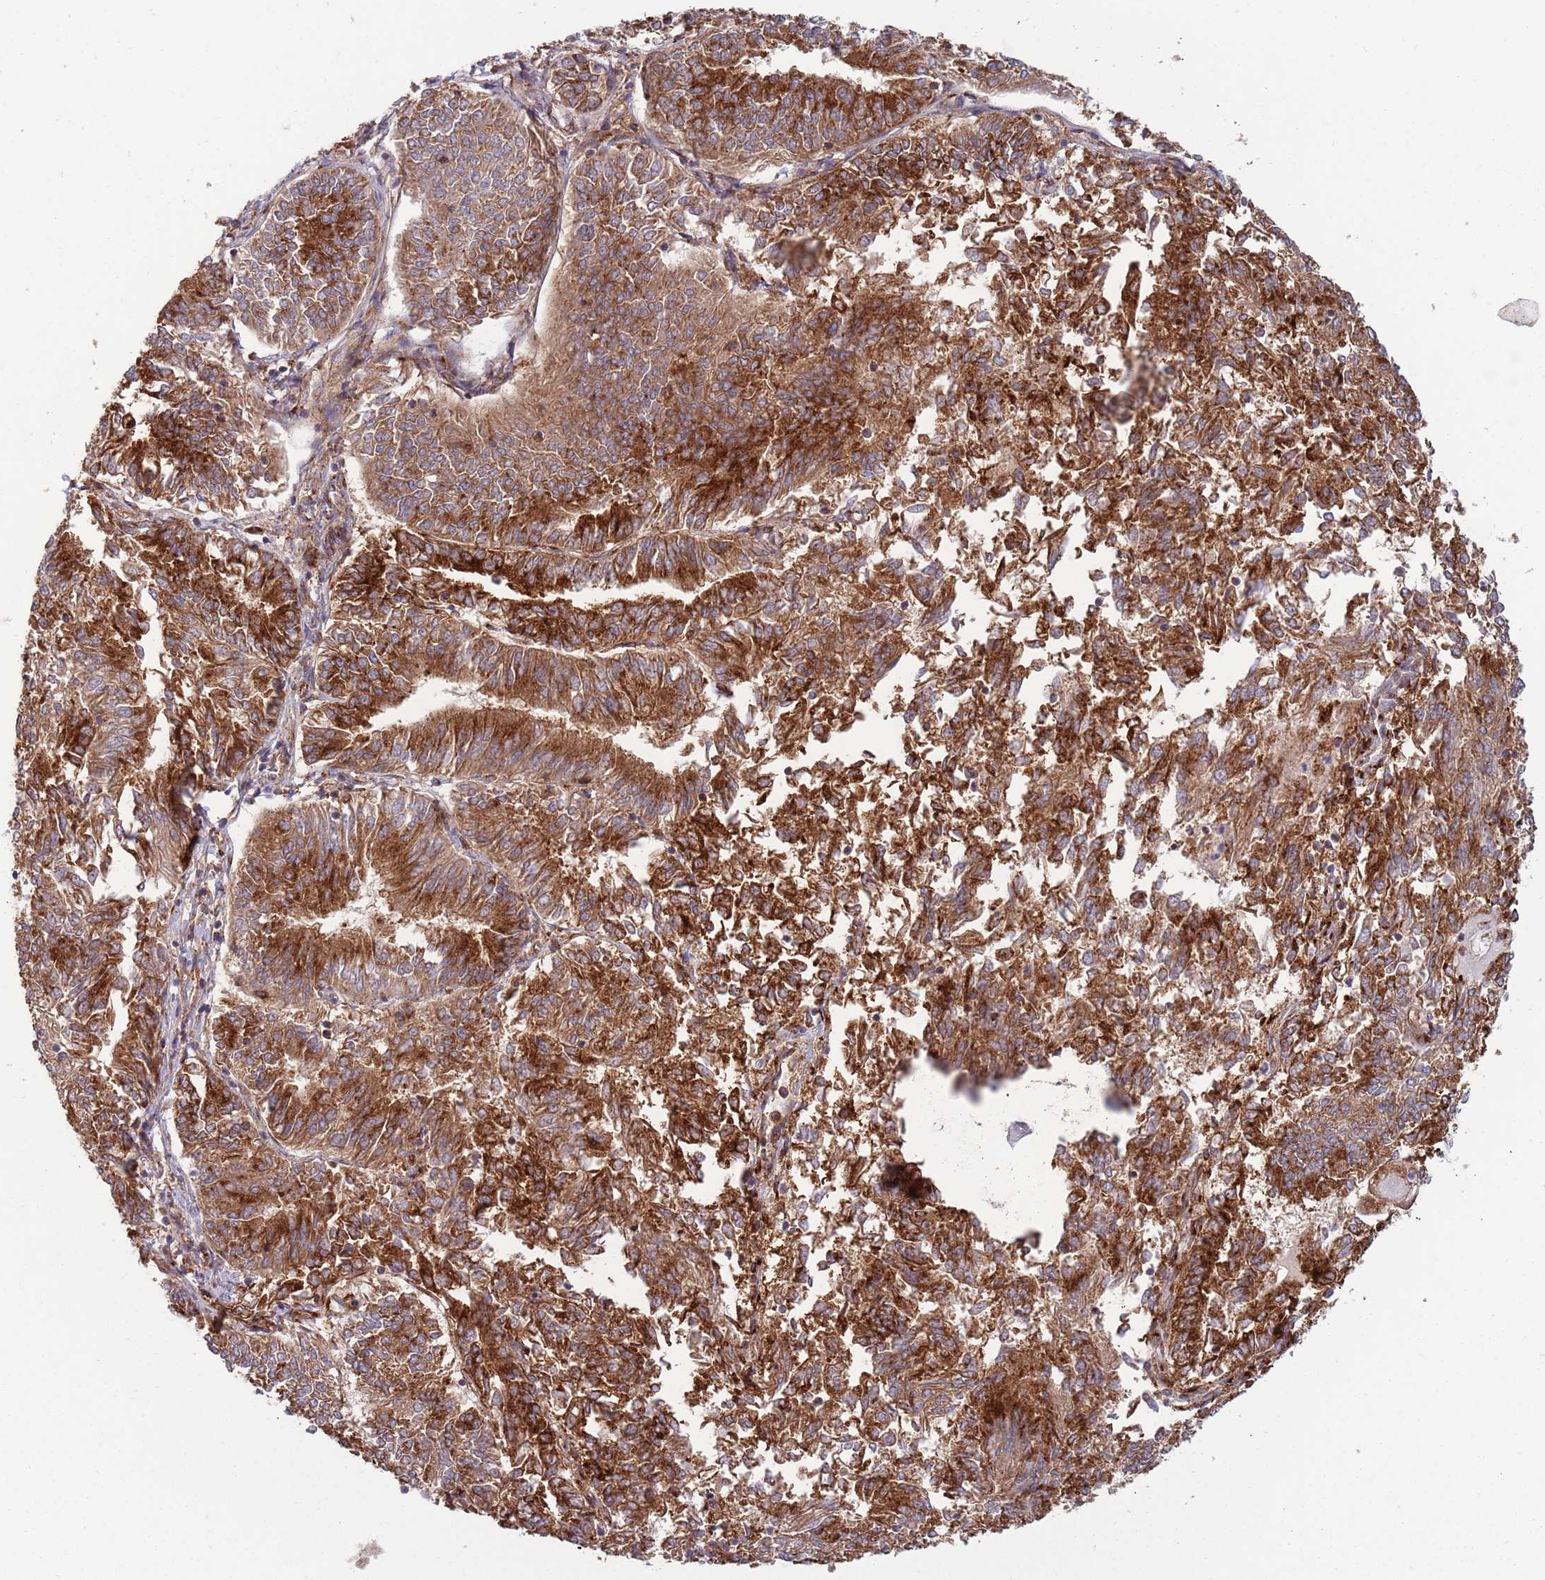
{"staining": {"intensity": "strong", "quantity": ">75%", "location": "cytoplasmic/membranous"}, "tissue": "endometrial cancer", "cell_type": "Tumor cells", "image_type": "cancer", "snomed": [{"axis": "morphology", "description": "Adenocarcinoma, NOS"}, {"axis": "topography", "description": "Endometrium"}], "caption": "Protein expression analysis of endometrial cancer reveals strong cytoplasmic/membranous staining in about >75% of tumor cells. (DAB IHC with brightfield microscopy, high magnification).", "gene": "BTBD7", "patient": {"sex": "female", "age": 58}}